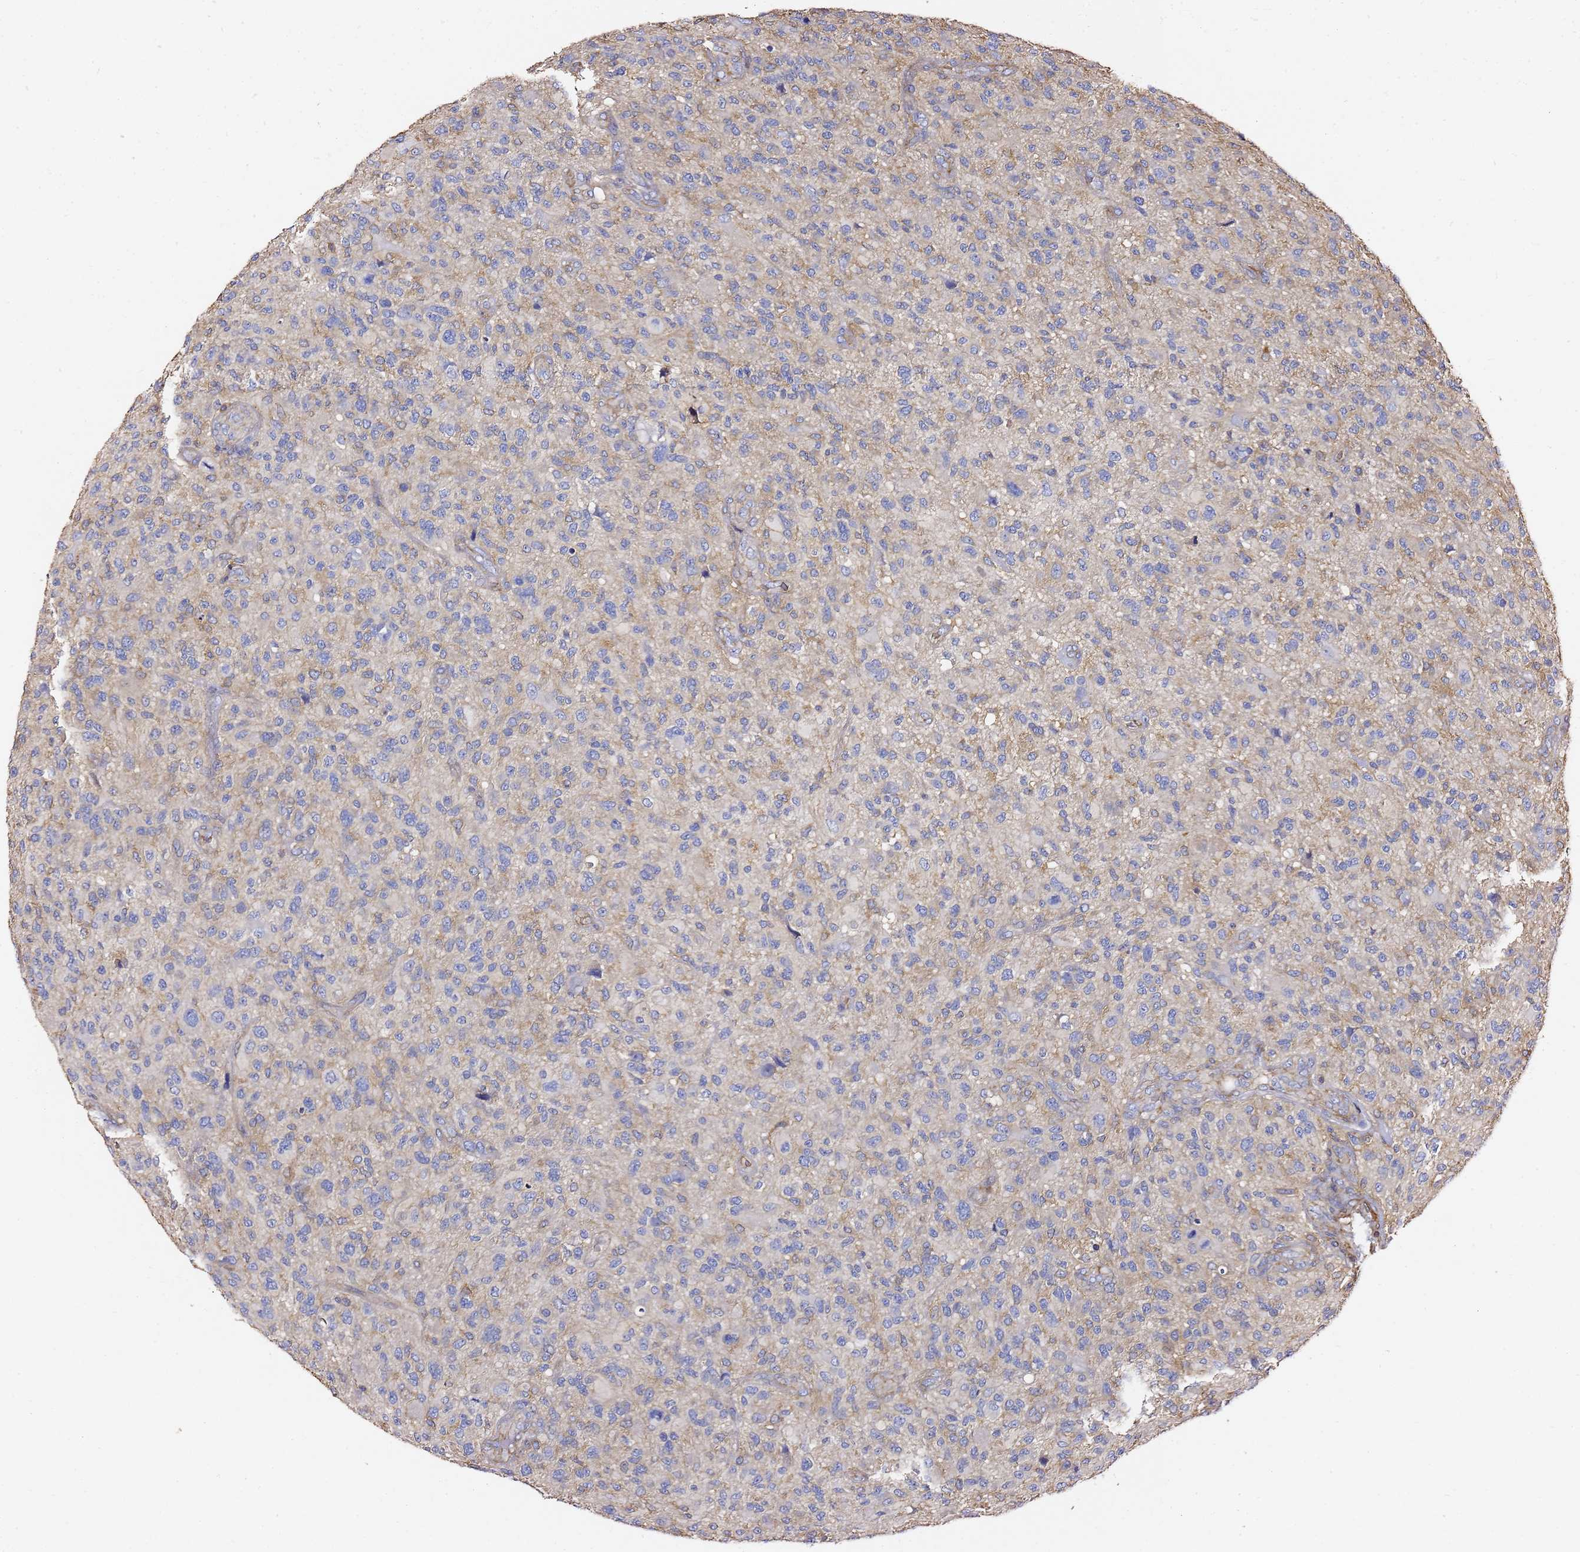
{"staining": {"intensity": "negative", "quantity": "none", "location": "none"}, "tissue": "glioma", "cell_type": "Tumor cells", "image_type": "cancer", "snomed": [{"axis": "morphology", "description": "Glioma, malignant, High grade"}, {"axis": "topography", "description": "Brain"}], "caption": "This is a histopathology image of immunohistochemistry (IHC) staining of malignant high-grade glioma, which shows no staining in tumor cells.", "gene": "ZFP36L2", "patient": {"sex": "male", "age": 47}}